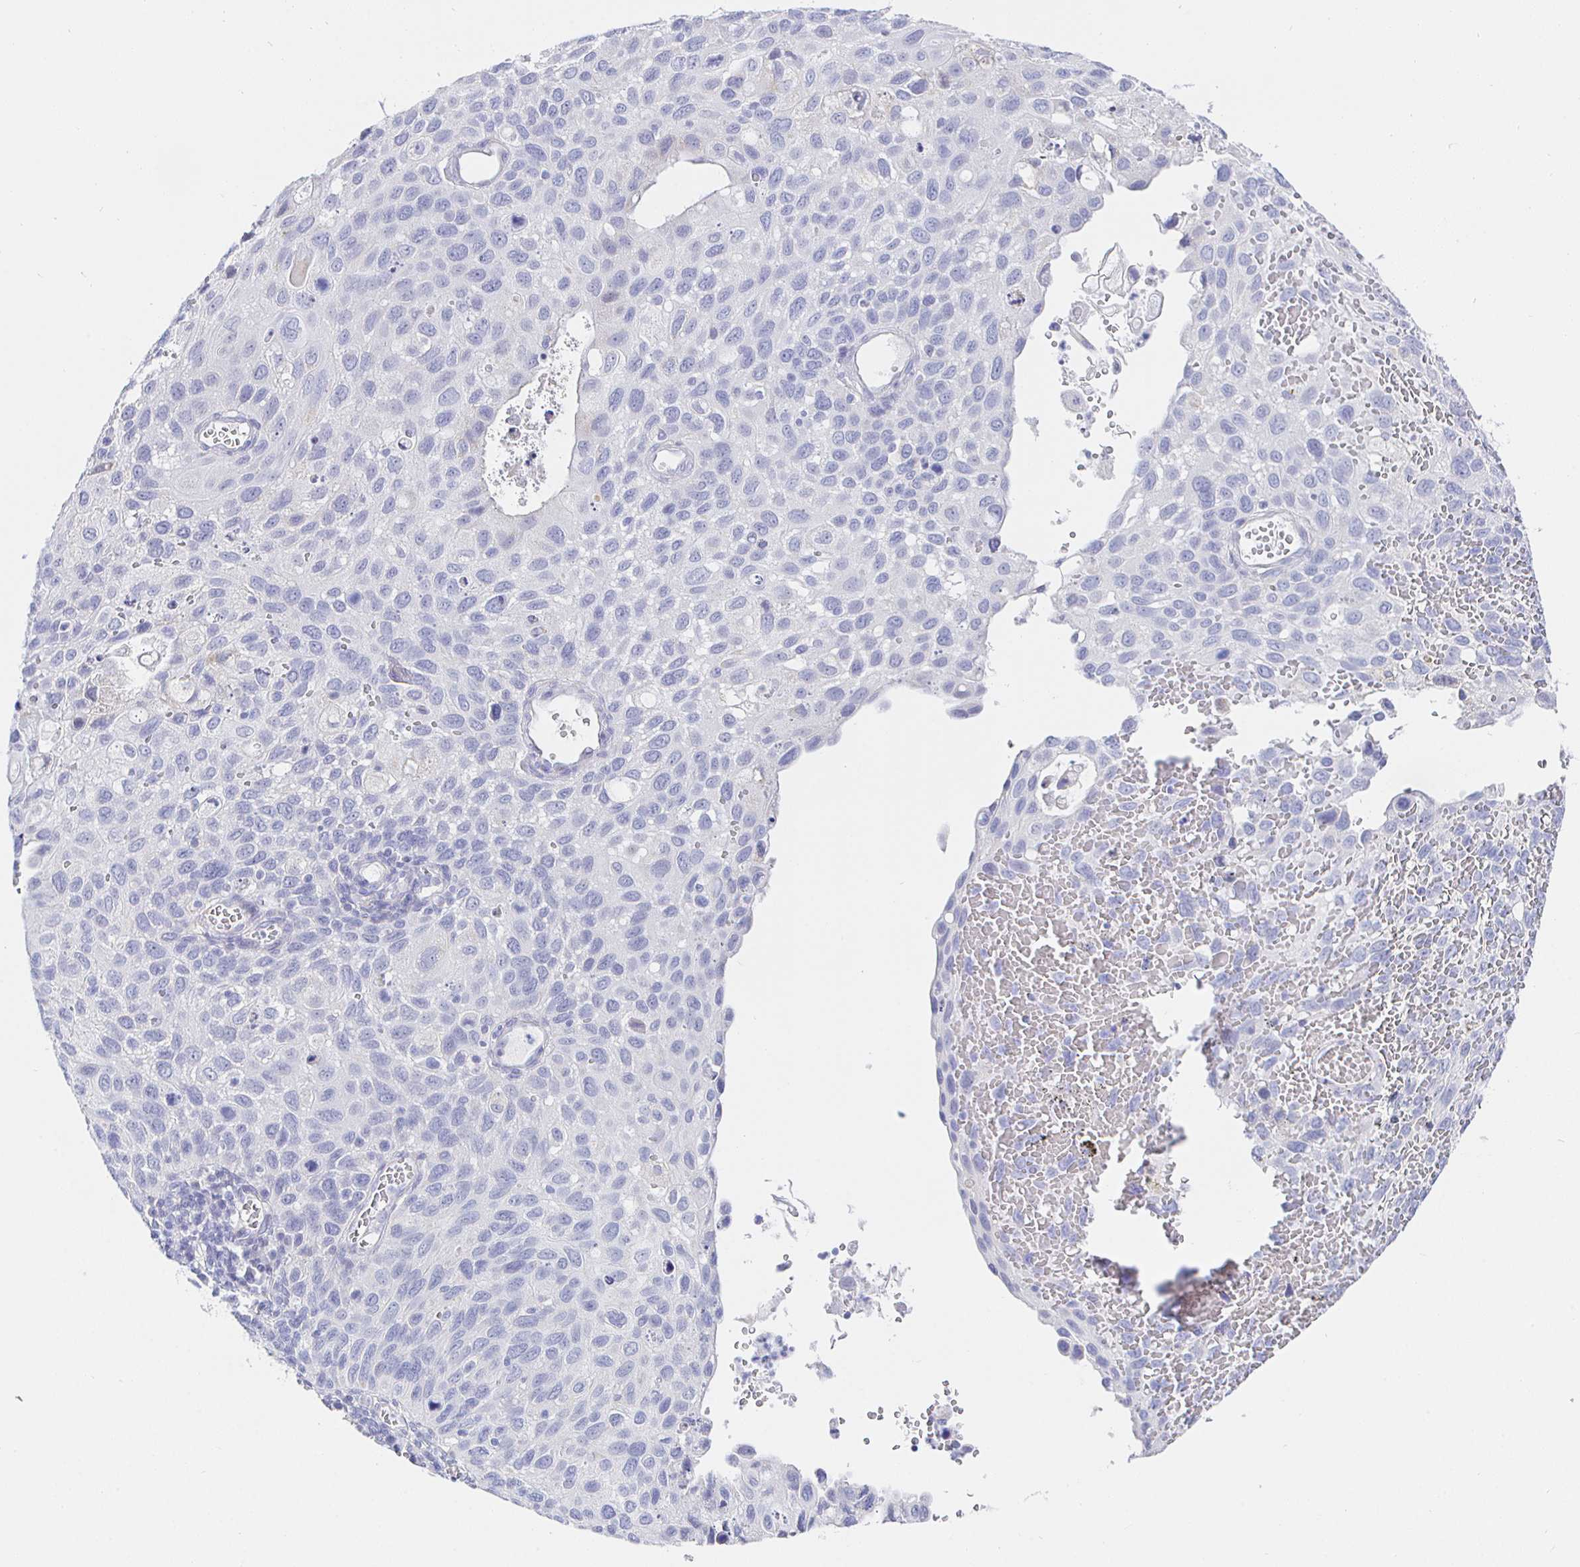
{"staining": {"intensity": "negative", "quantity": "none", "location": "none"}, "tissue": "cervical cancer", "cell_type": "Tumor cells", "image_type": "cancer", "snomed": [{"axis": "morphology", "description": "Squamous cell carcinoma, NOS"}, {"axis": "topography", "description": "Cervix"}], "caption": "High power microscopy micrograph of an IHC image of cervical squamous cell carcinoma, revealing no significant positivity in tumor cells.", "gene": "CR2", "patient": {"sex": "female", "age": 70}}